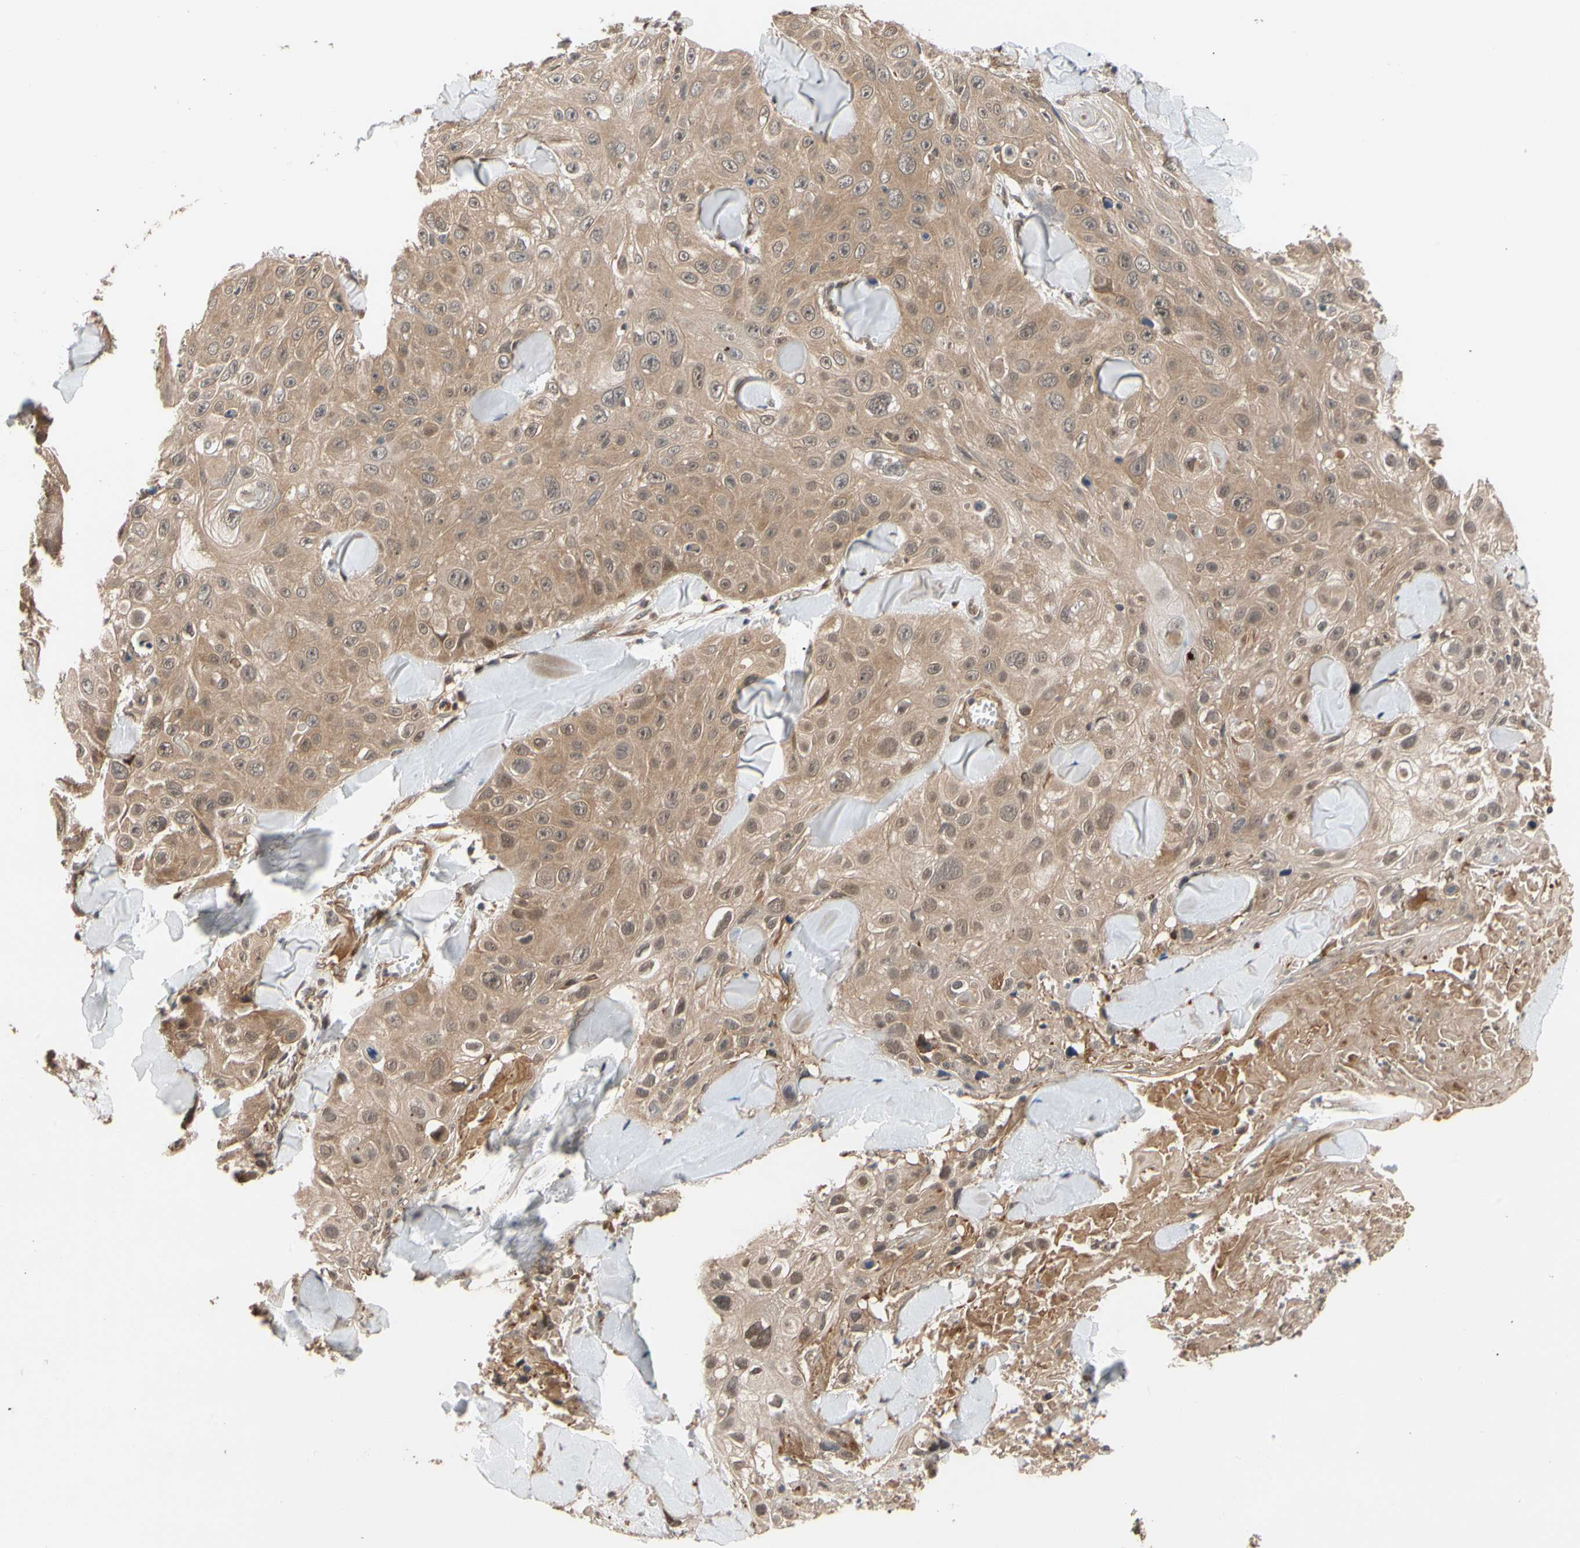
{"staining": {"intensity": "weak", "quantity": ">75%", "location": "cytoplasmic/membranous"}, "tissue": "skin cancer", "cell_type": "Tumor cells", "image_type": "cancer", "snomed": [{"axis": "morphology", "description": "Squamous cell carcinoma, NOS"}, {"axis": "topography", "description": "Skin"}], "caption": "Tumor cells demonstrate low levels of weak cytoplasmic/membranous positivity in approximately >75% of cells in human skin cancer (squamous cell carcinoma).", "gene": "CYTIP", "patient": {"sex": "male", "age": 86}}